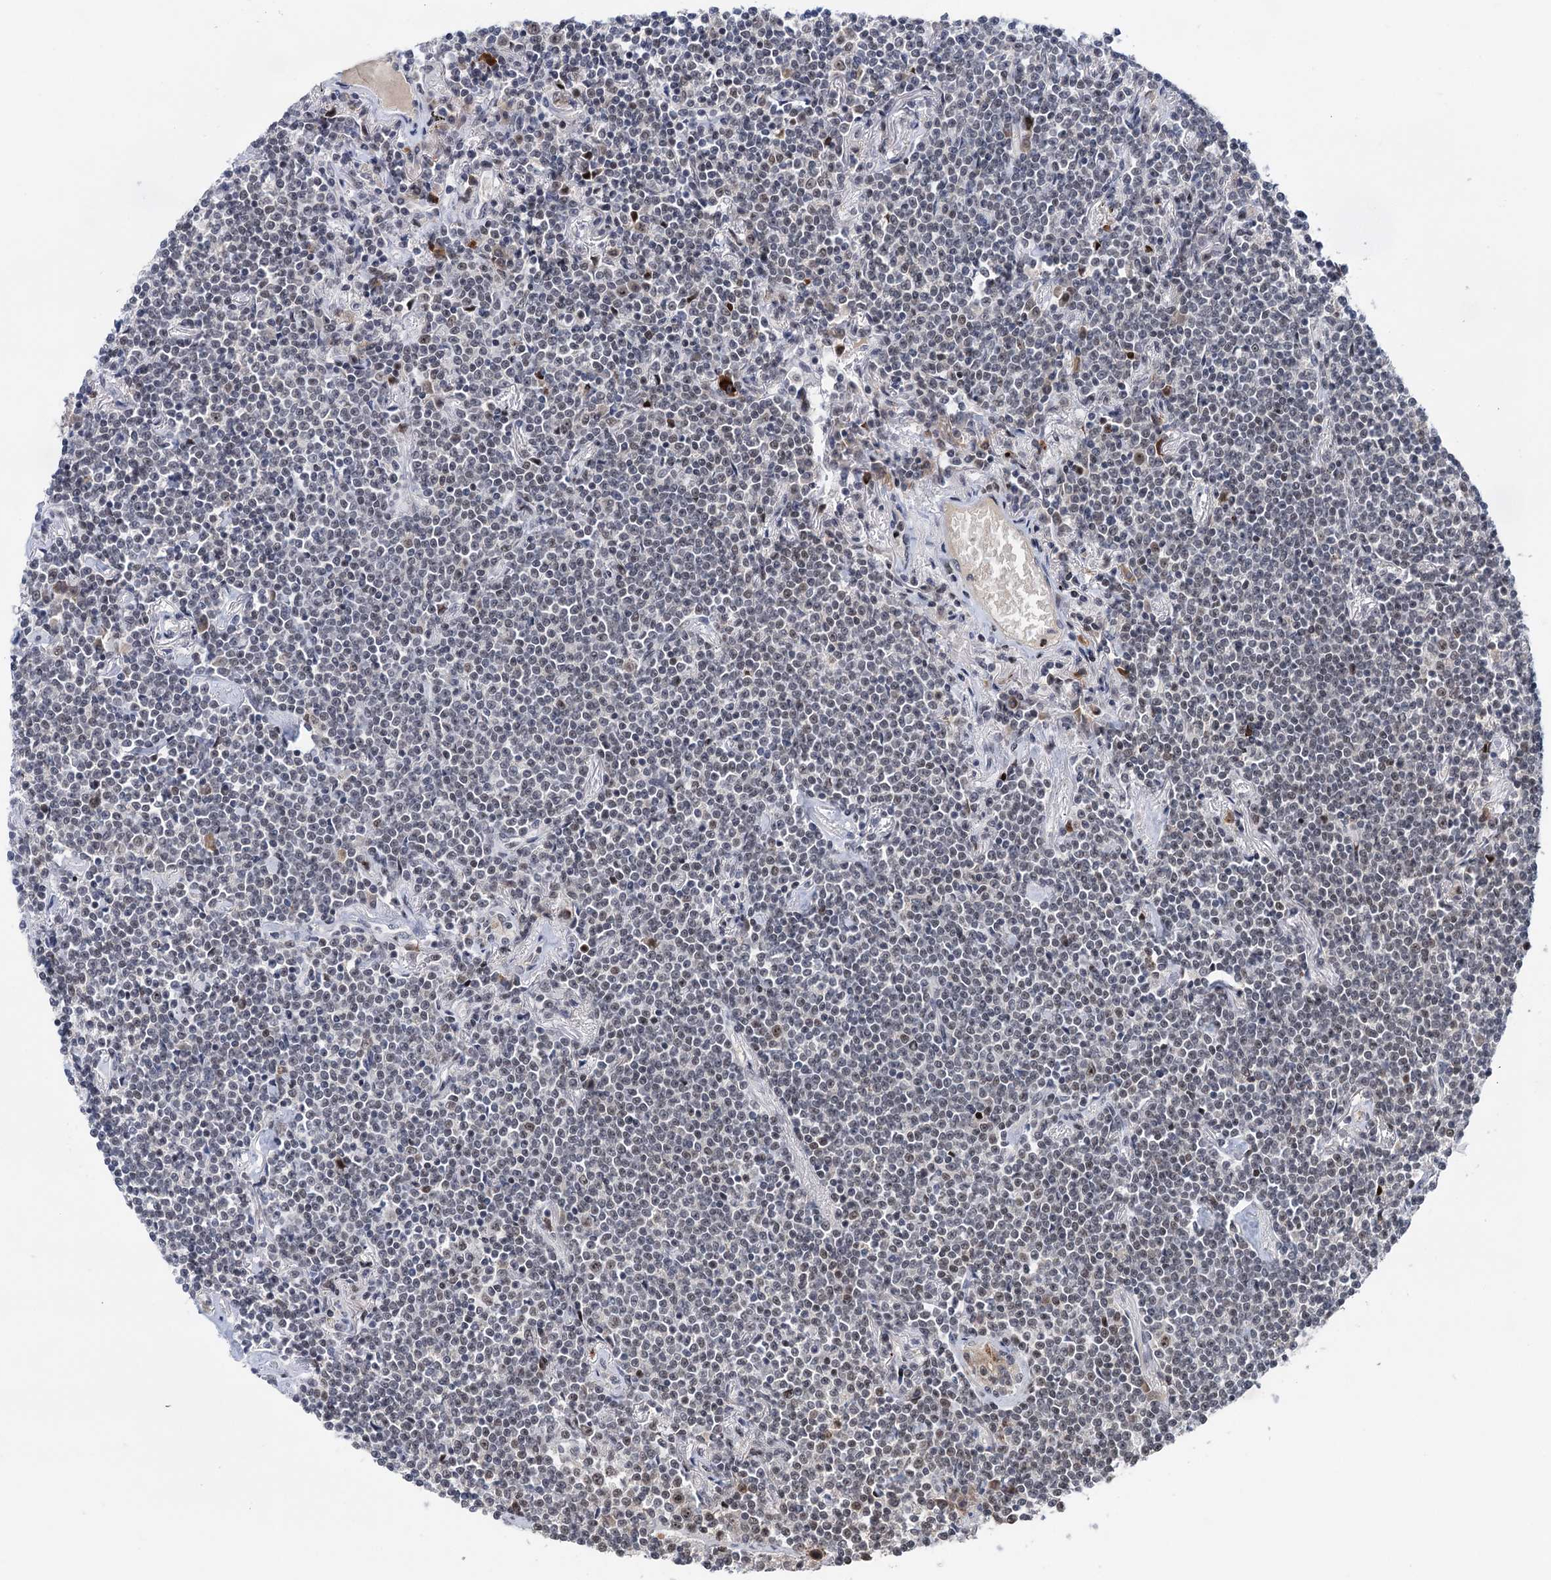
{"staining": {"intensity": "negative", "quantity": "none", "location": "none"}, "tissue": "lymphoma", "cell_type": "Tumor cells", "image_type": "cancer", "snomed": [{"axis": "morphology", "description": "Malignant lymphoma, non-Hodgkin's type, Low grade"}, {"axis": "topography", "description": "Lung"}], "caption": "Image shows no significant protein expression in tumor cells of low-grade malignant lymphoma, non-Hodgkin's type. The staining is performed using DAB brown chromogen with nuclei counter-stained in using hematoxylin.", "gene": "ZCCHC10", "patient": {"sex": "female", "age": 71}}